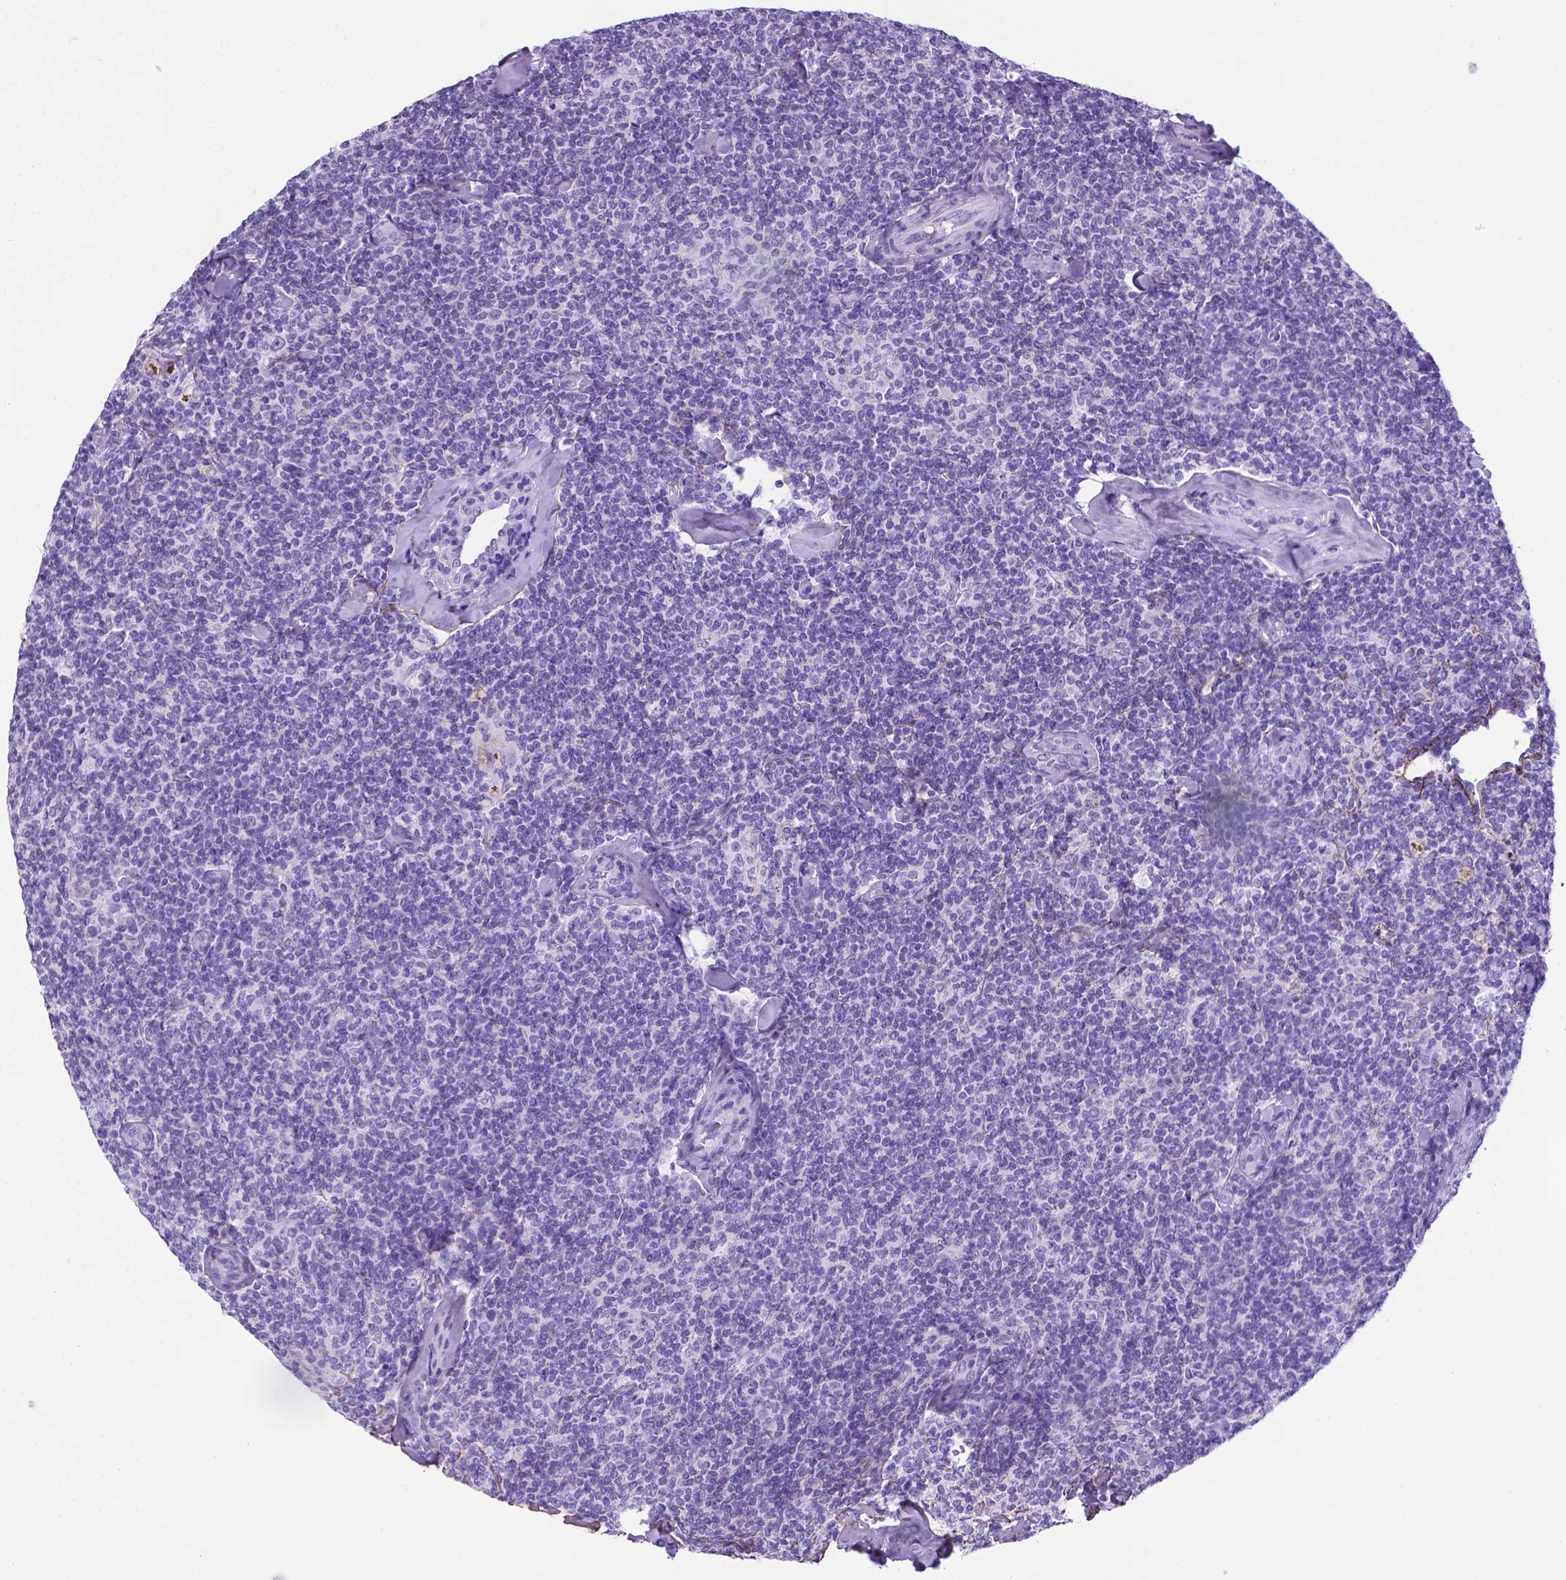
{"staining": {"intensity": "negative", "quantity": "none", "location": "none"}, "tissue": "lymphoma", "cell_type": "Tumor cells", "image_type": "cancer", "snomed": [{"axis": "morphology", "description": "Malignant lymphoma, non-Hodgkin's type, Low grade"}, {"axis": "topography", "description": "Lymph node"}], "caption": "There is no significant staining in tumor cells of lymphoma.", "gene": "MFAP2", "patient": {"sex": "female", "age": 56}}